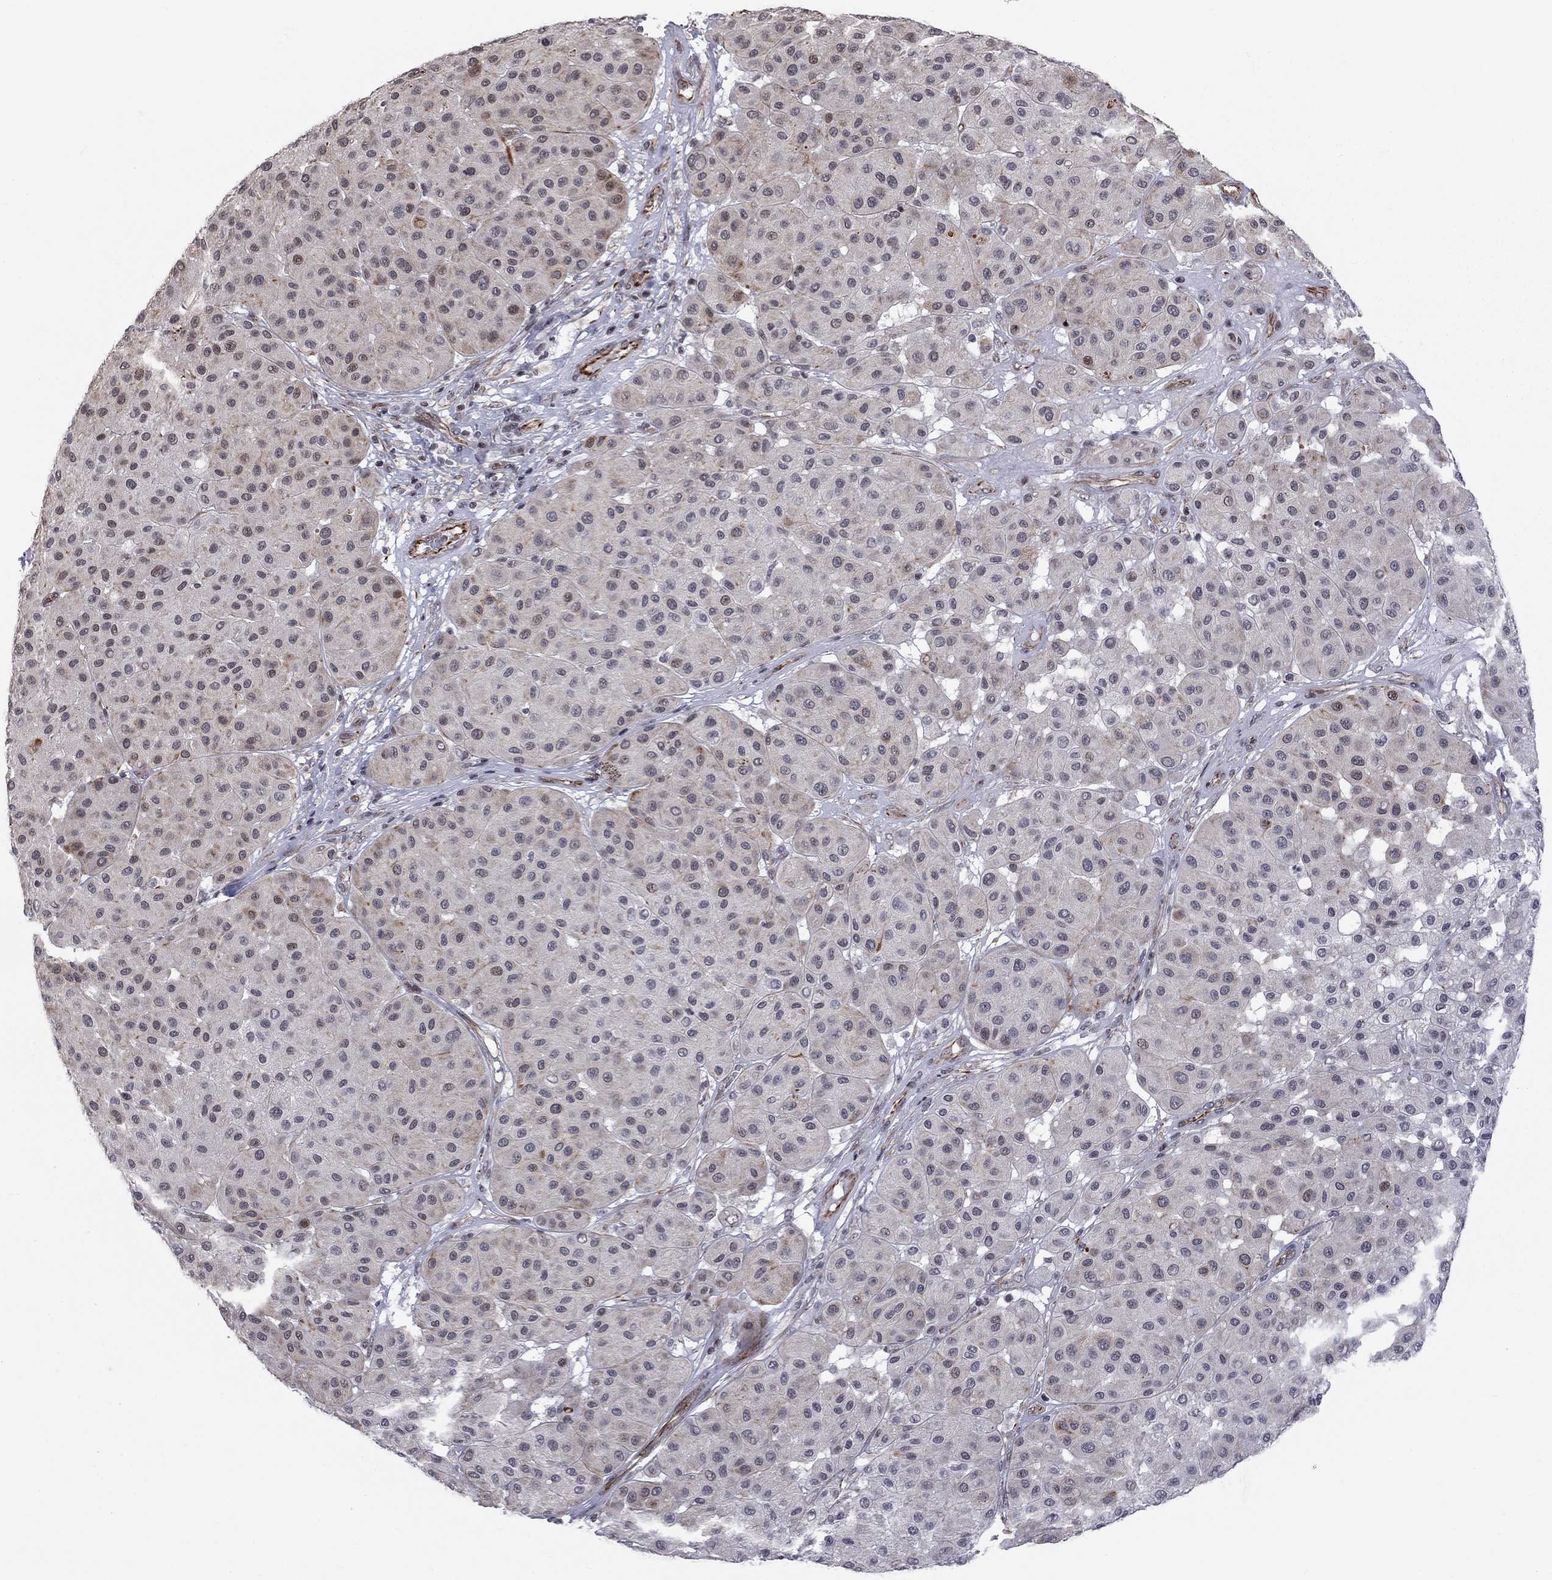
{"staining": {"intensity": "weak", "quantity": "<25%", "location": "cytoplasmic/membranous"}, "tissue": "melanoma", "cell_type": "Tumor cells", "image_type": "cancer", "snomed": [{"axis": "morphology", "description": "Malignant melanoma, Metastatic site"}, {"axis": "topography", "description": "Smooth muscle"}], "caption": "There is no significant expression in tumor cells of melanoma. (DAB (3,3'-diaminobenzidine) immunohistochemistry (IHC) visualized using brightfield microscopy, high magnification).", "gene": "MTNR1B", "patient": {"sex": "male", "age": 41}}